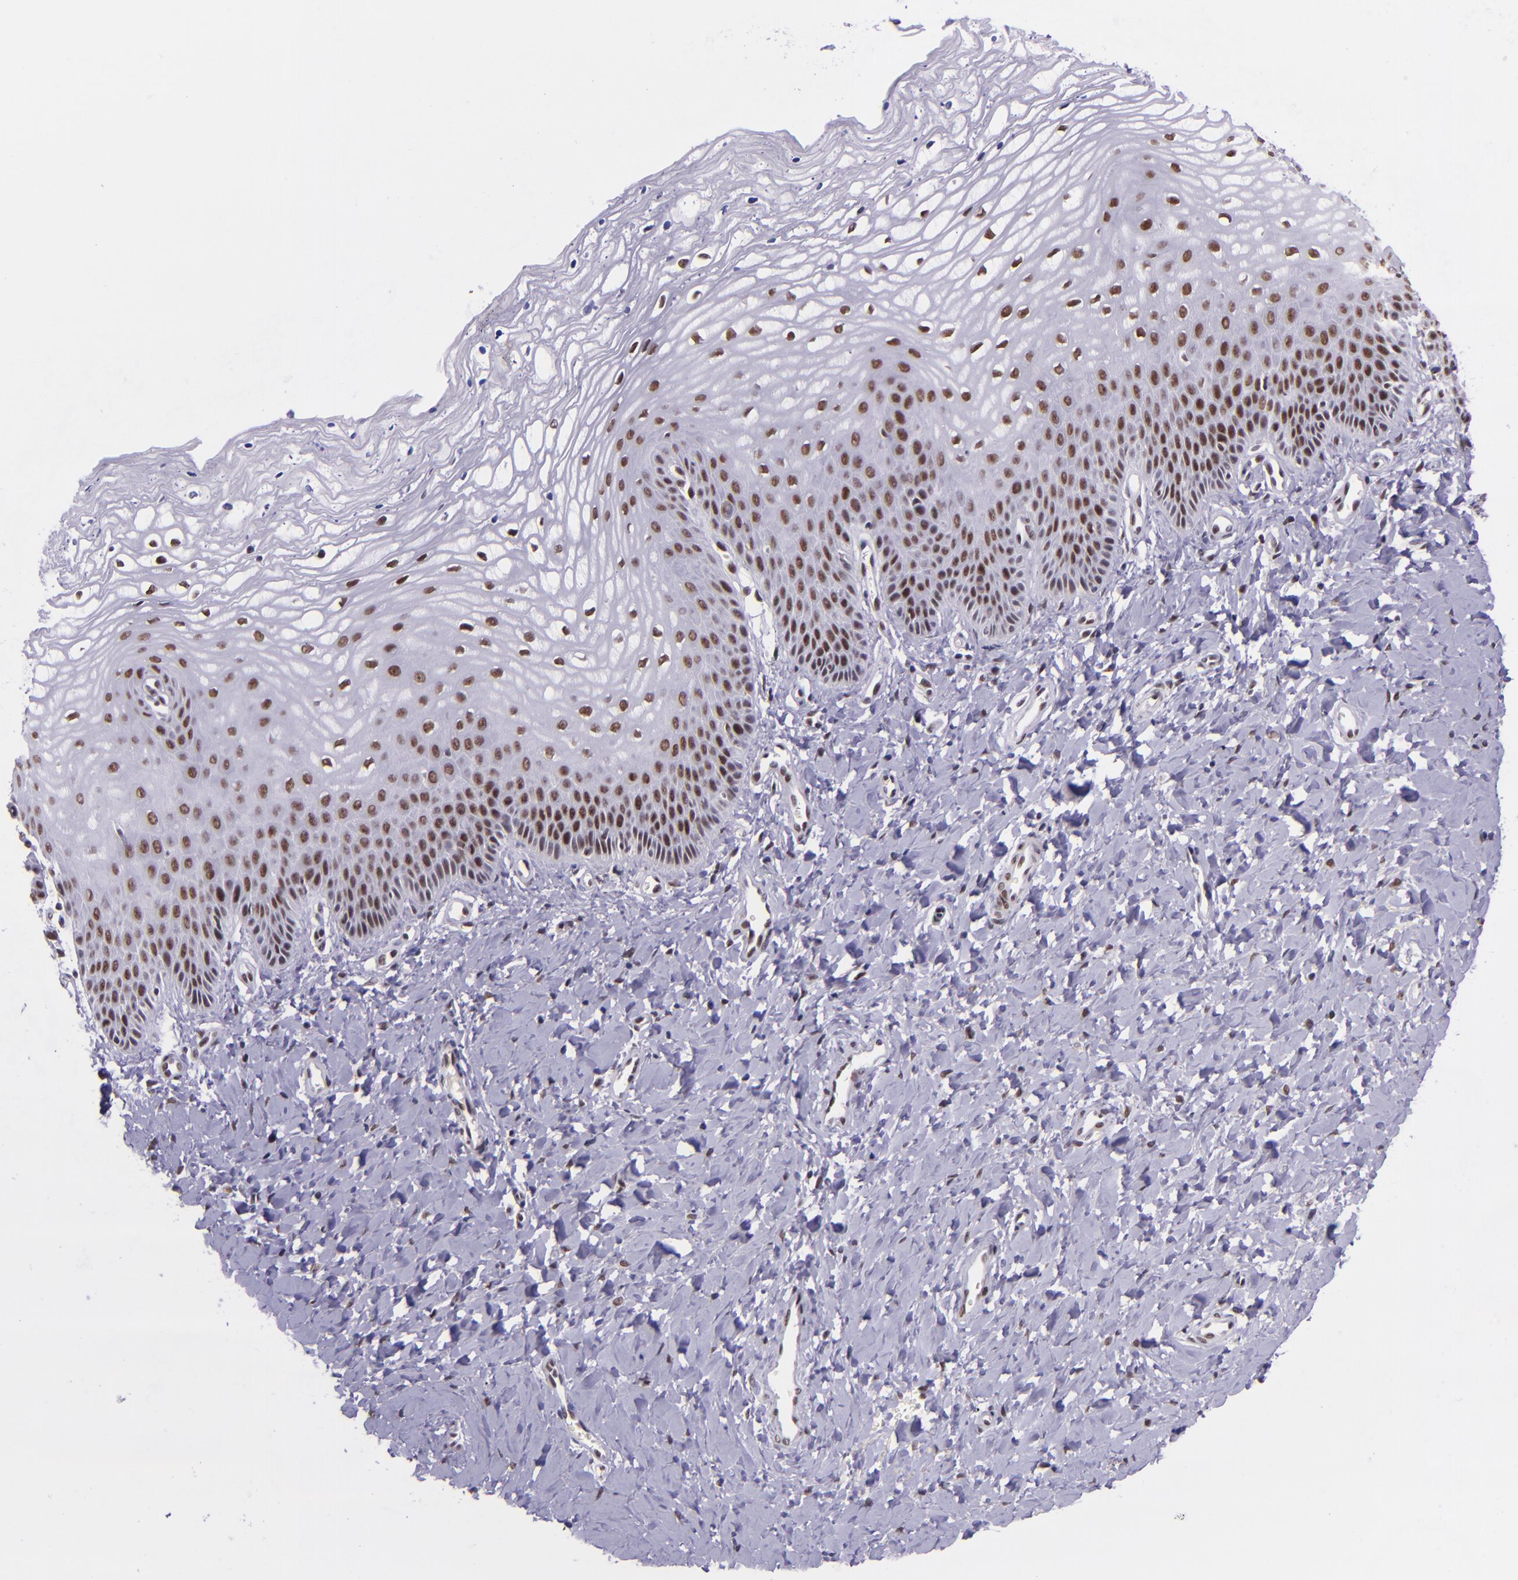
{"staining": {"intensity": "moderate", "quantity": "25%-75%", "location": "nuclear"}, "tissue": "vagina", "cell_type": "Squamous epithelial cells", "image_type": "normal", "snomed": [{"axis": "morphology", "description": "Normal tissue, NOS"}, {"axis": "topography", "description": "Vagina"}], "caption": "Protein expression analysis of benign human vagina reveals moderate nuclear staining in about 25%-75% of squamous epithelial cells.", "gene": "GPKOW", "patient": {"sex": "female", "age": 68}}